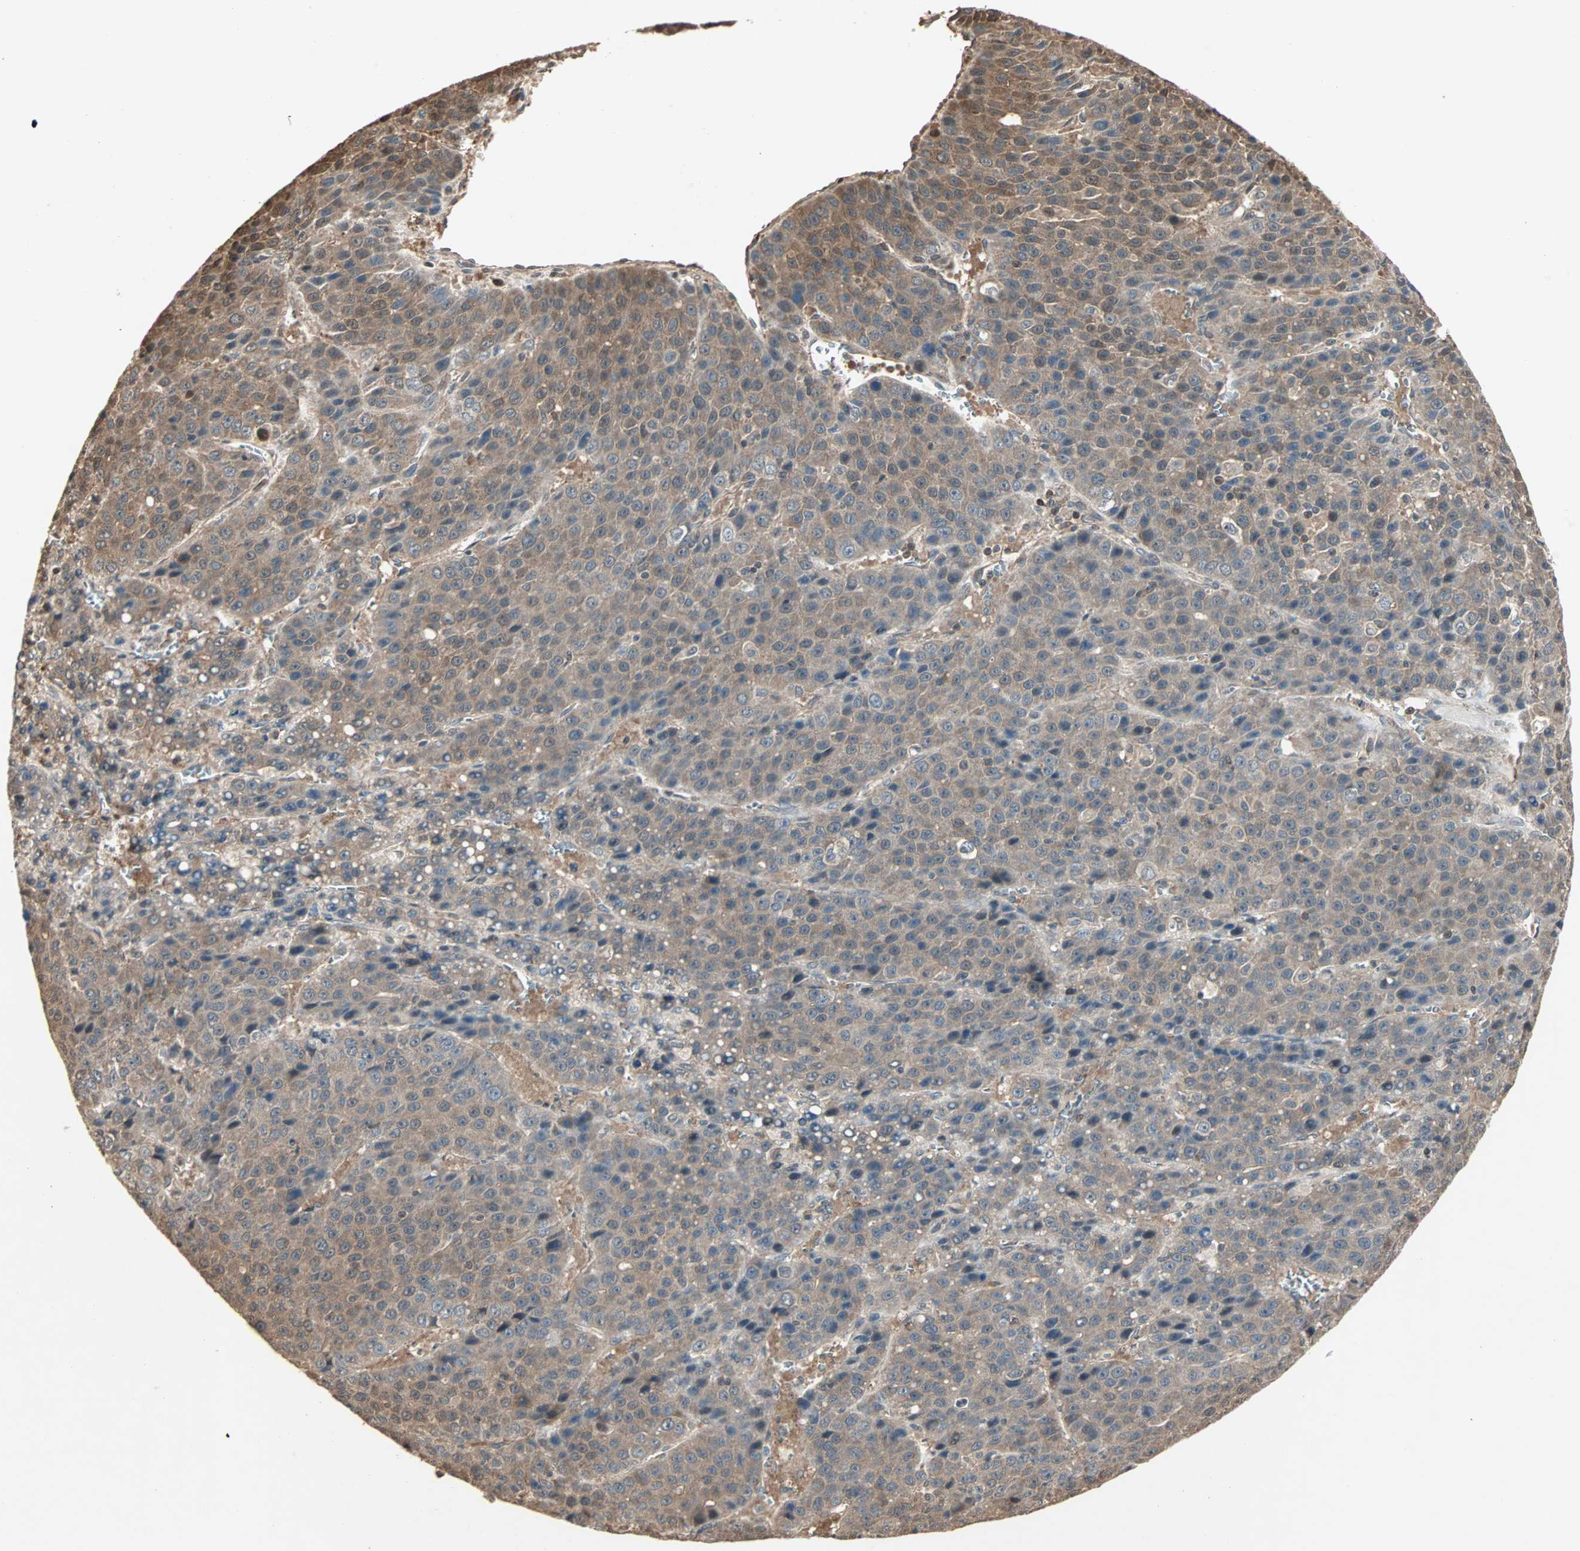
{"staining": {"intensity": "moderate", "quantity": ">75%", "location": "cytoplasmic/membranous"}, "tissue": "liver cancer", "cell_type": "Tumor cells", "image_type": "cancer", "snomed": [{"axis": "morphology", "description": "Carcinoma, Hepatocellular, NOS"}, {"axis": "topography", "description": "Liver"}], "caption": "Immunohistochemical staining of human hepatocellular carcinoma (liver) shows medium levels of moderate cytoplasmic/membranous protein expression in approximately >75% of tumor cells.", "gene": "DRG2", "patient": {"sex": "female", "age": 53}}